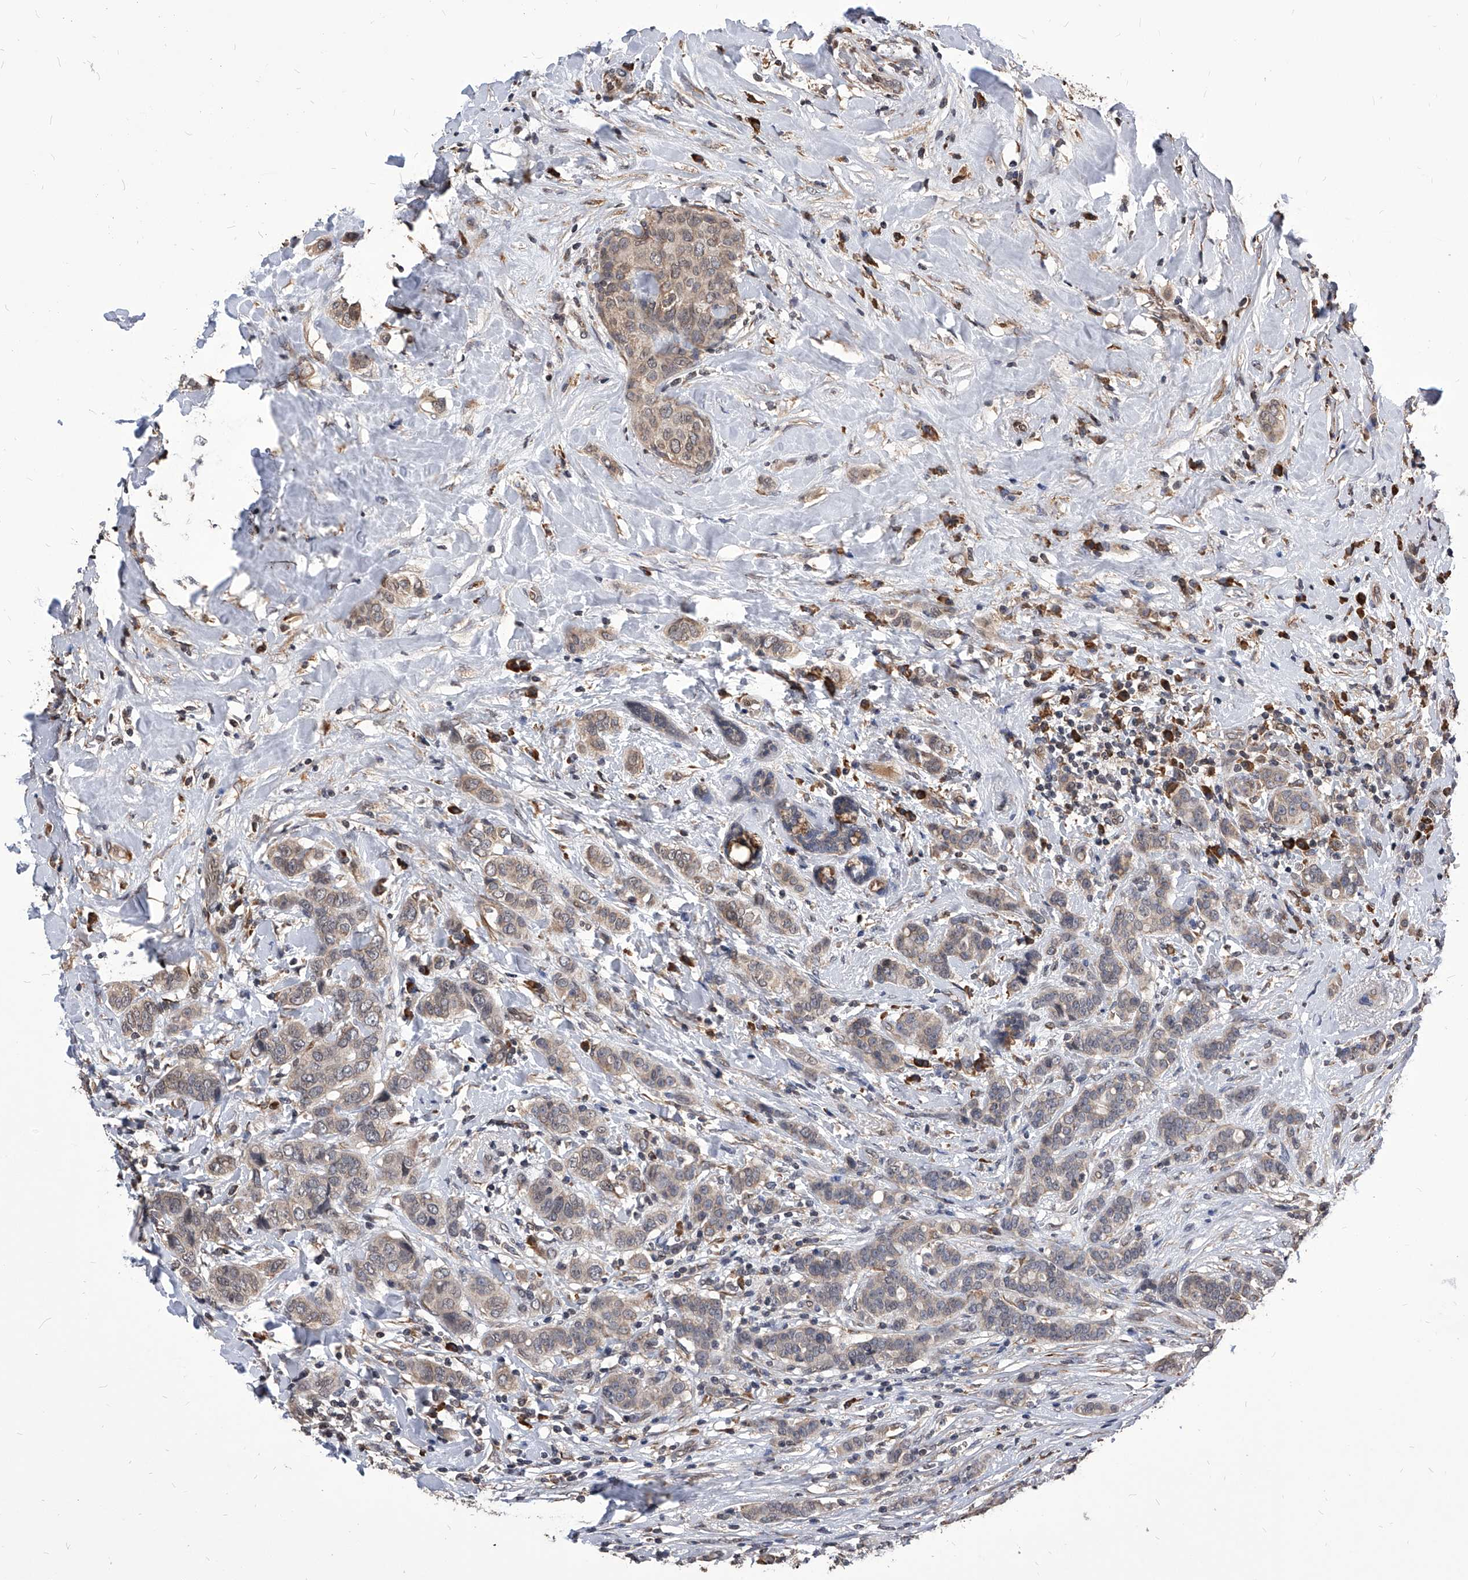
{"staining": {"intensity": "weak", "quantity": "25%-75%", "location": "cytoplasmic/membranous"}, "tissue": "breast cancer", "cell_type": "Tumor cells", "image_type": "cancer", "snomed": [{"axis": "morphology", "description": "Lobular carcinoma"}, {"axis": "topography", "description": "Breast"}], "caption": "A micrograph of human breast cancer (lobular carcinoma) stained for a protein shows weak cytoplasmic/membranous brown staining in tumor cells.", "gene": "ID1", "patient": {"sex": "female", "age": 51}}